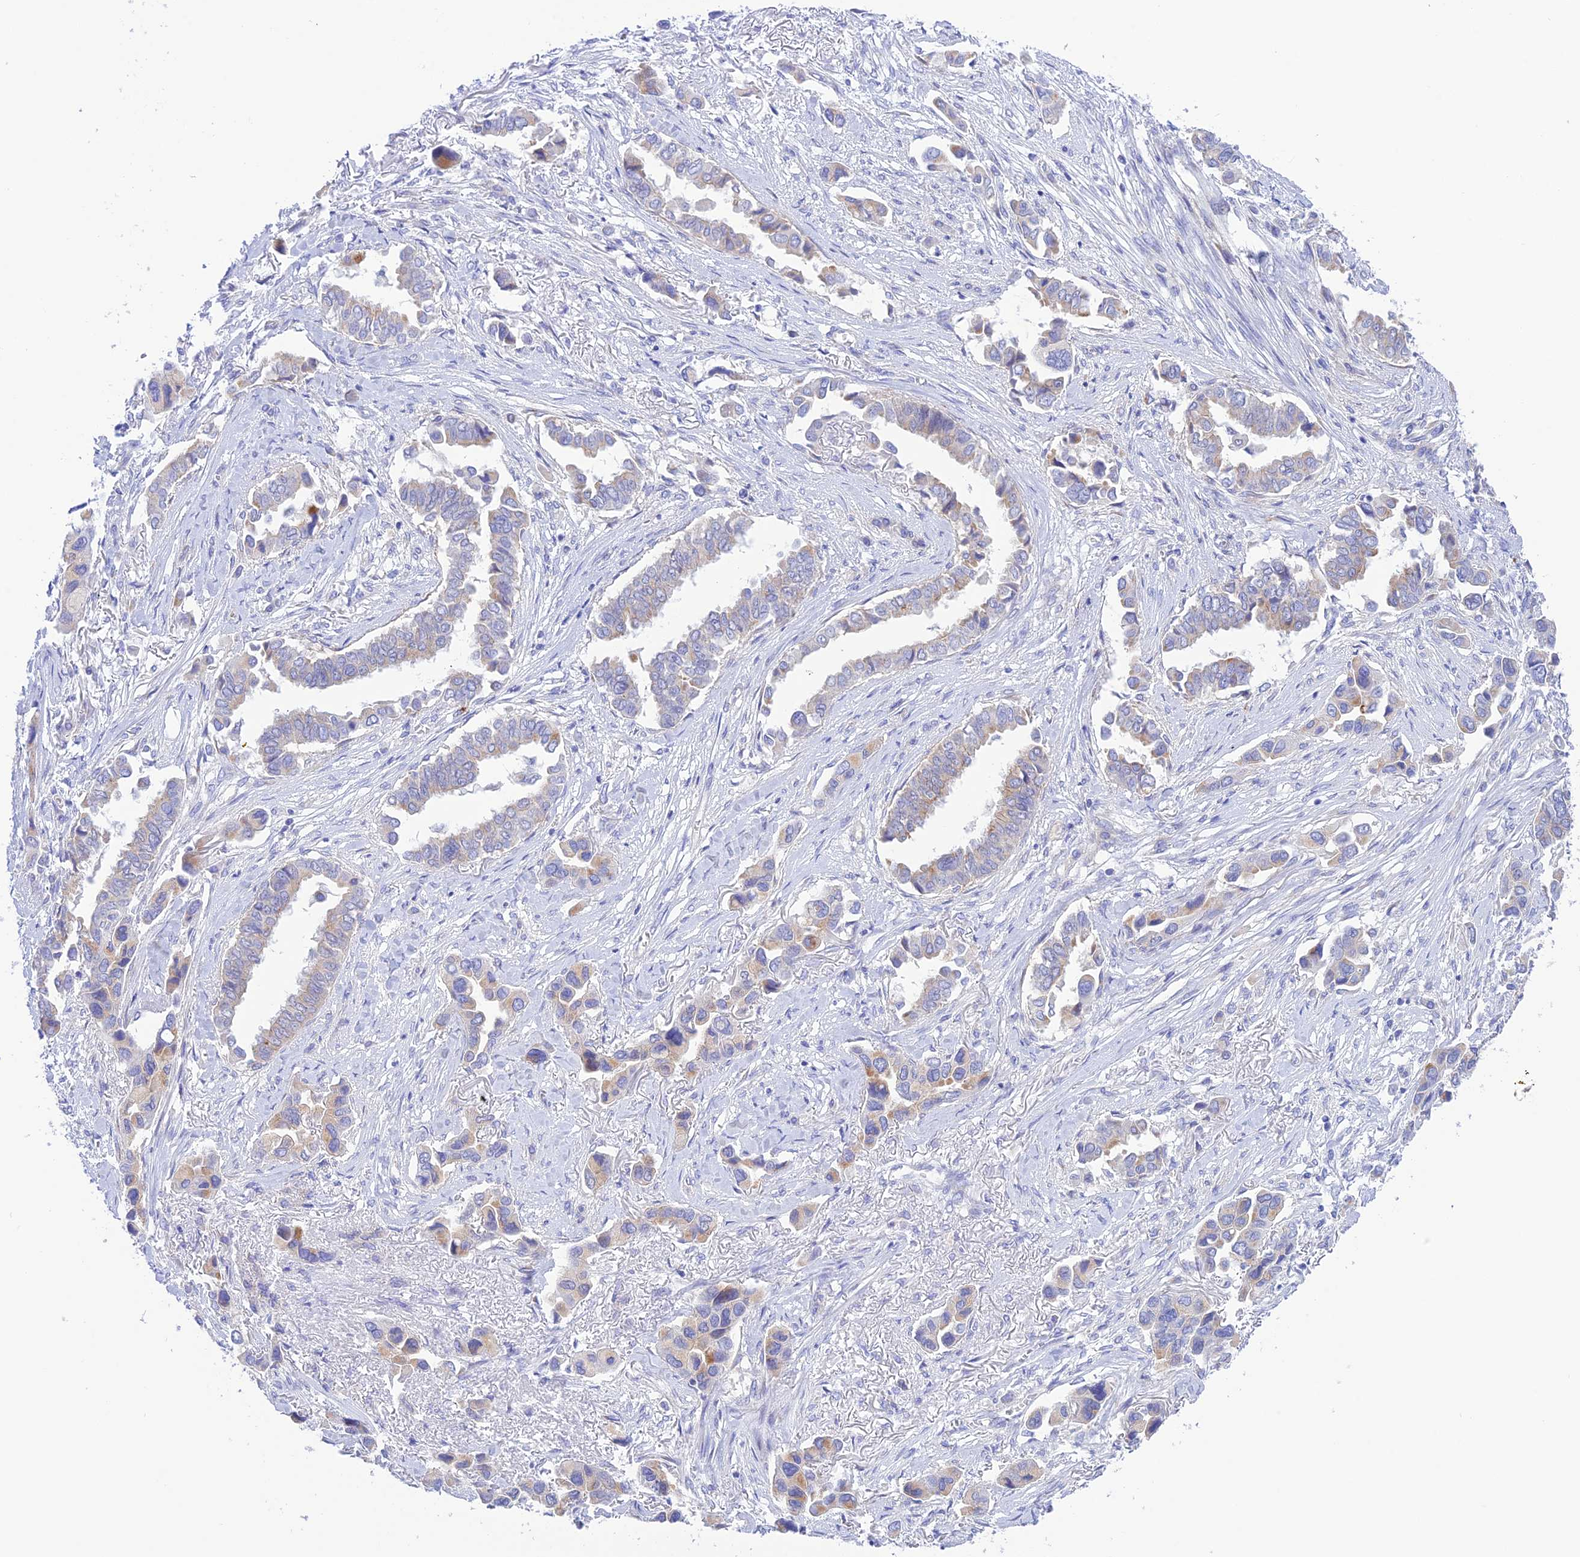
{"staining": {"intensity": "moderate", "quantity": "<25%", "location": "cytoplasmic/membranous"}, "tissue": "lung cancer", "cell_type": "Tumor cells", "image_type": "cancer", "snomed": [{"axis": "morphology", "description": "Adenocarcinoma, NOS"}, {"axis": "topography", "description": "Lung"}], "caption": "Immunohistochemistry (DAB (3,3'-diaminobenzidine)) staining of human lung cancer (adenocarcinoma) reveals moderate cytoplasmic/membranous protein positivity in approximately <25% of tumor cells.", "gene": "CHSY3", "patient": {"sex": "female", "age": 76}}